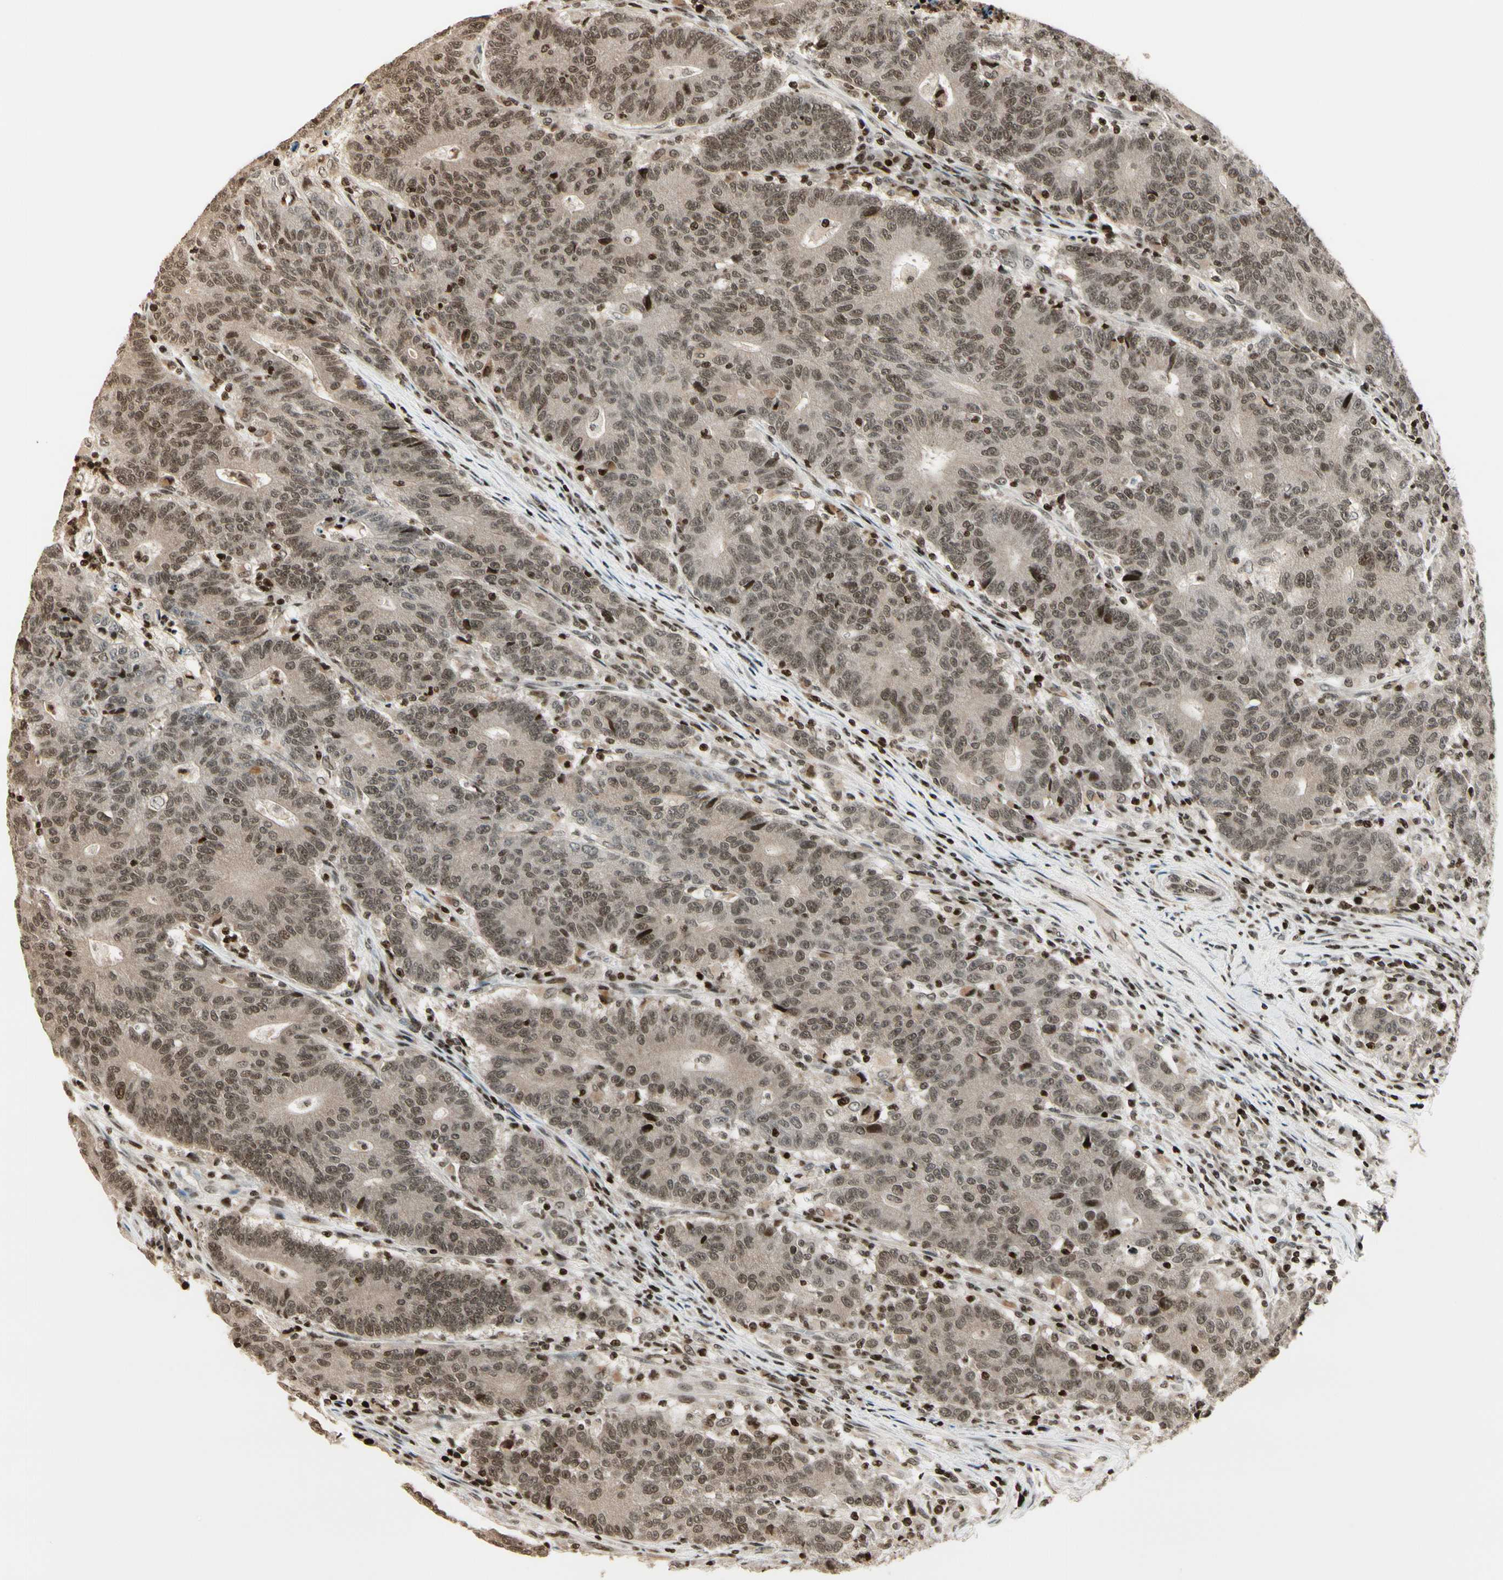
{"staining": {"intensity": "moderate", "quantity": ">75%", "location": "cytoplasmic/membranous"}, "tissue": "colorectal cancer", "cell_type": "Tumor cells", "image_type": "cancer", "snomed": [{"axis": "morphology", "description": "Normal tissue, NOS"}, {"axis": "morphology", "description": "Adenocarcinoma, NOS"}, {"axis": "topography", "description": "Colon"}], "caption": "Protein expression analysis of human colorectal cancer (adenocarcinoma) reveals moderate cytoplasmic/membranous expression in approximately >75% of tumor cells.", "gene": "TSHZ3", "patient": {"sex": "female", "age": 75}}